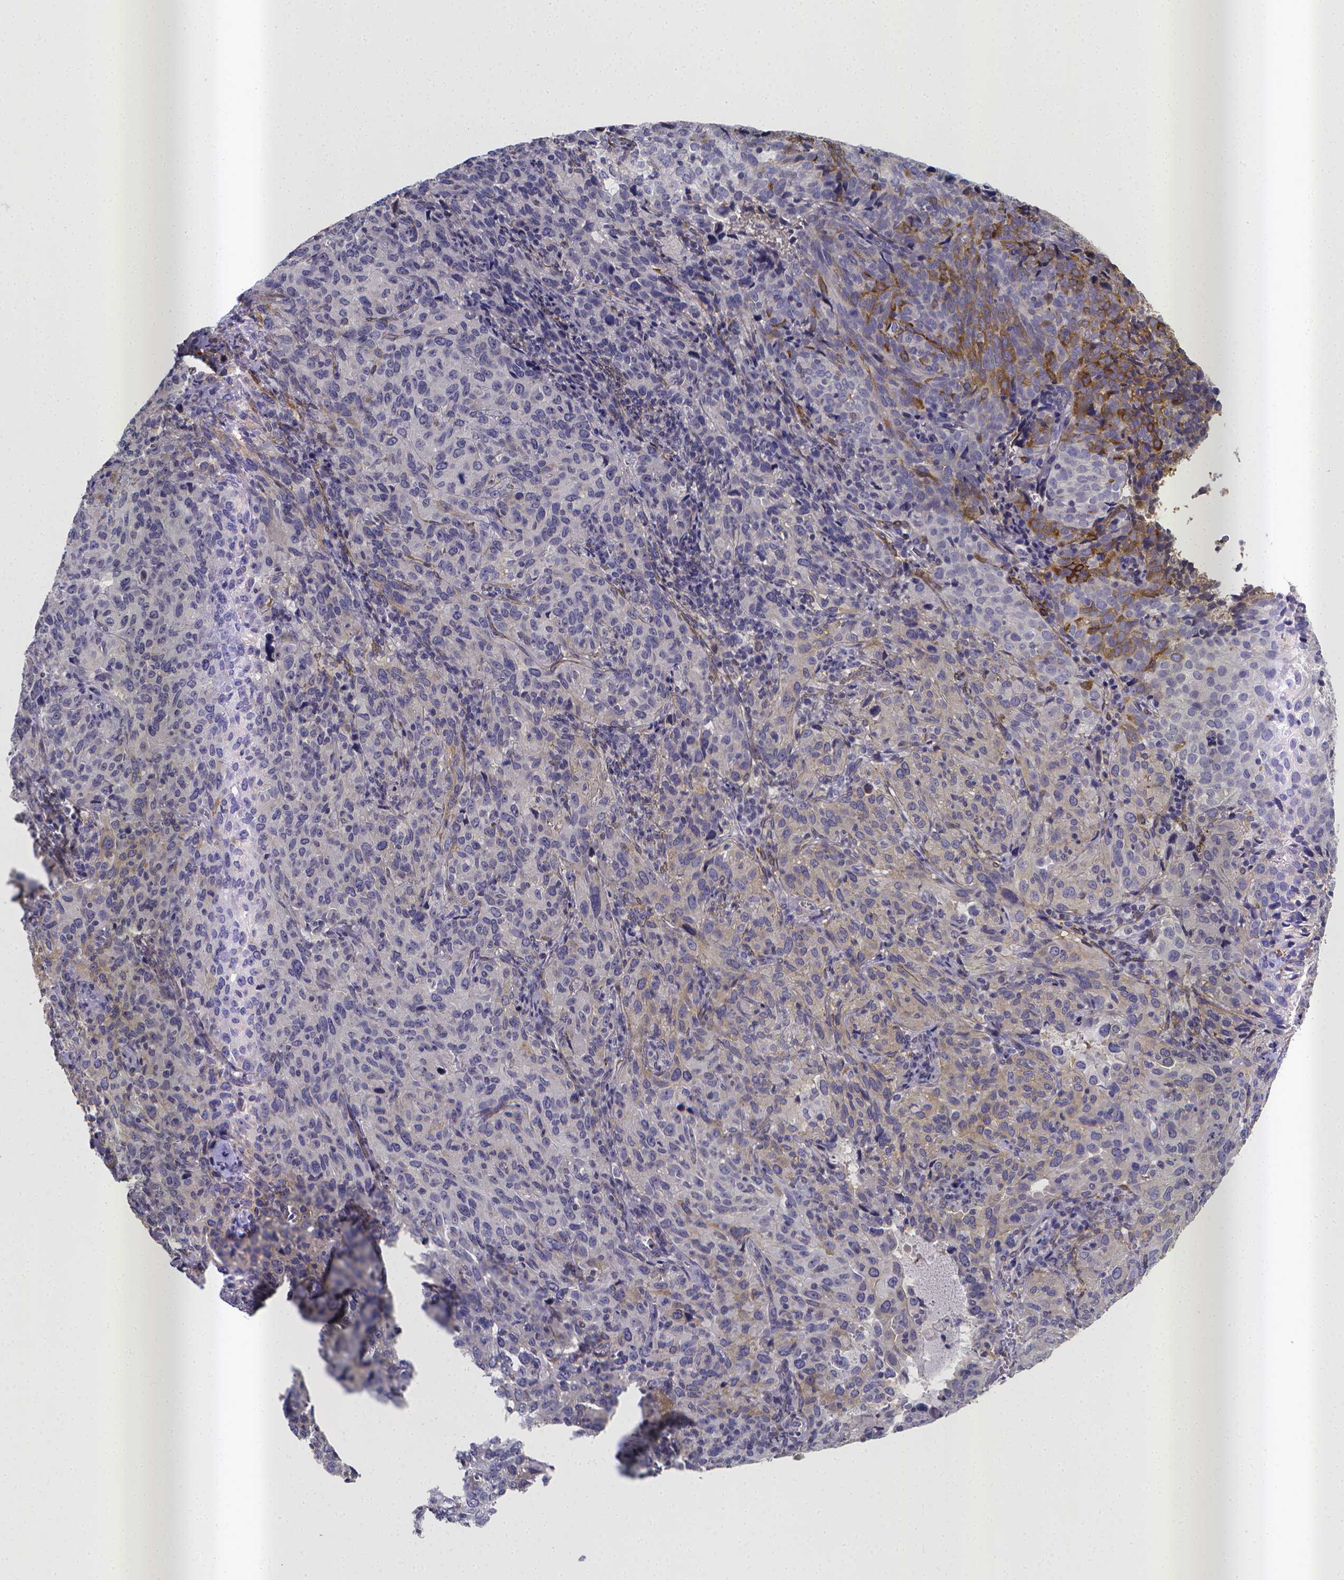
{"staining": {"intensity": "negative", "quantity": "none", "location": "none"}, "tissue": "cervical cancer", "cell_type": "Tumor cells", "image_type": "cancer", "snomed": [{"axis": "morphology", "description": "Squamous cell carcinoma, NOS"}, {"axis": "topography", "description": "Cervix"}], "caption": "This is a histopathology image of IHC staining of squamous cell carcinoma (cervical), which shows no staining in tumor cells.", "gene": "RERG", "patient": {"sex": "female", "age": 51}}